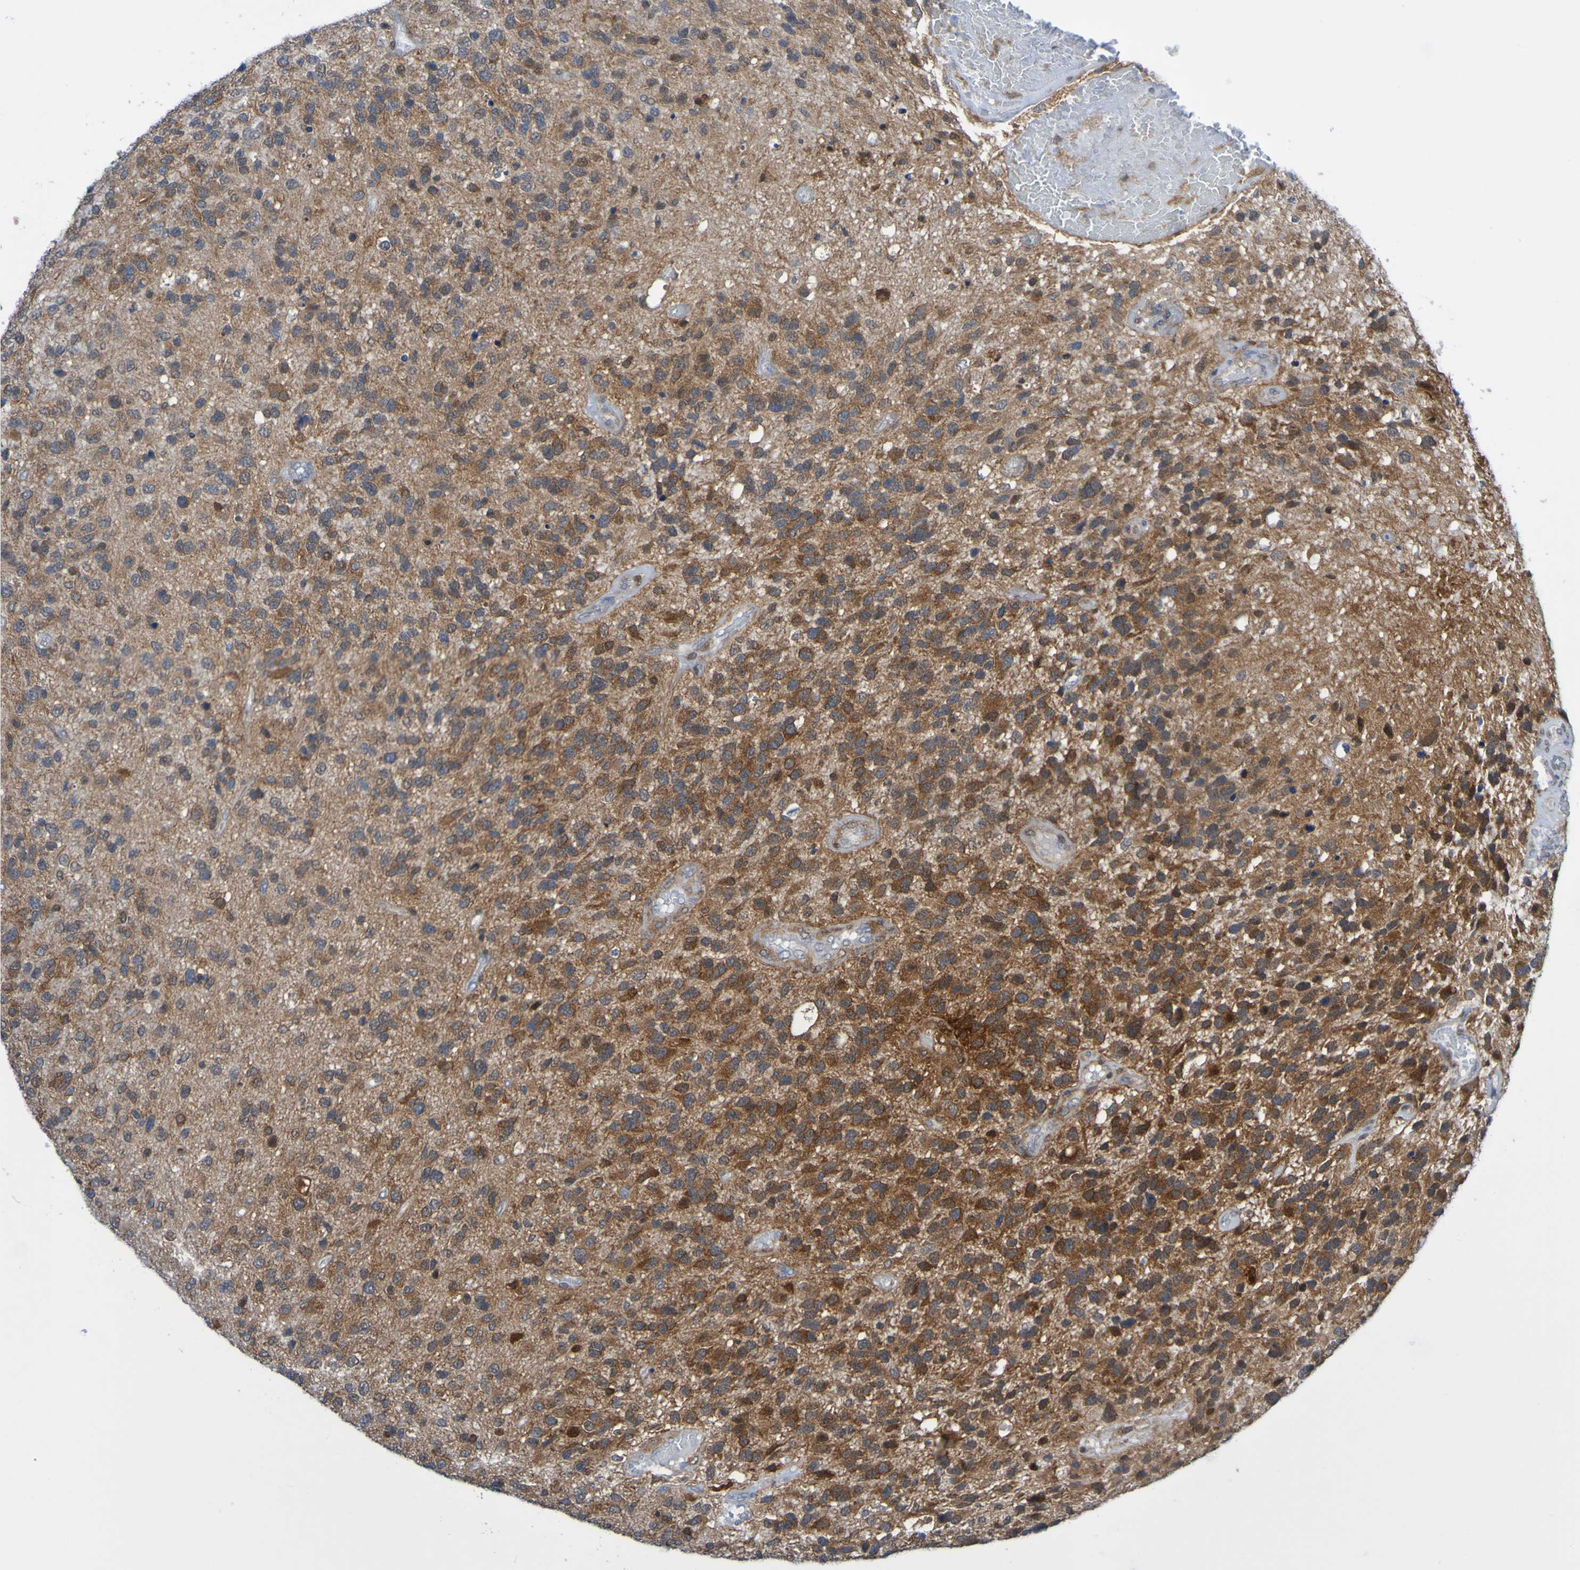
{"staining": {"intensity": "moderate", "quantity": ">75%", "location": "cytoplasmic/membranous"}, "tissue": "glioma", "cell_type": "Tumor cells", "image_type": "cancer", "snomed": [{"axis": "morphology", "description": "Glioma, malignant, High grade"}, {"axis": "topography", "description": "Brain"}], "caption": "High-magnification brightfield microscopy of high-grade glioma (malignant) stained with DAB (3,3'-diaminobenzidine) (brown) and counterstained with hematoxylin (blue). tumor cells exhibit moderate cytoplasmic/membranous expression is present in approximately>75% of cells.", "gene": "ATIC", "patient": {"sex": "female", "age": 58}}